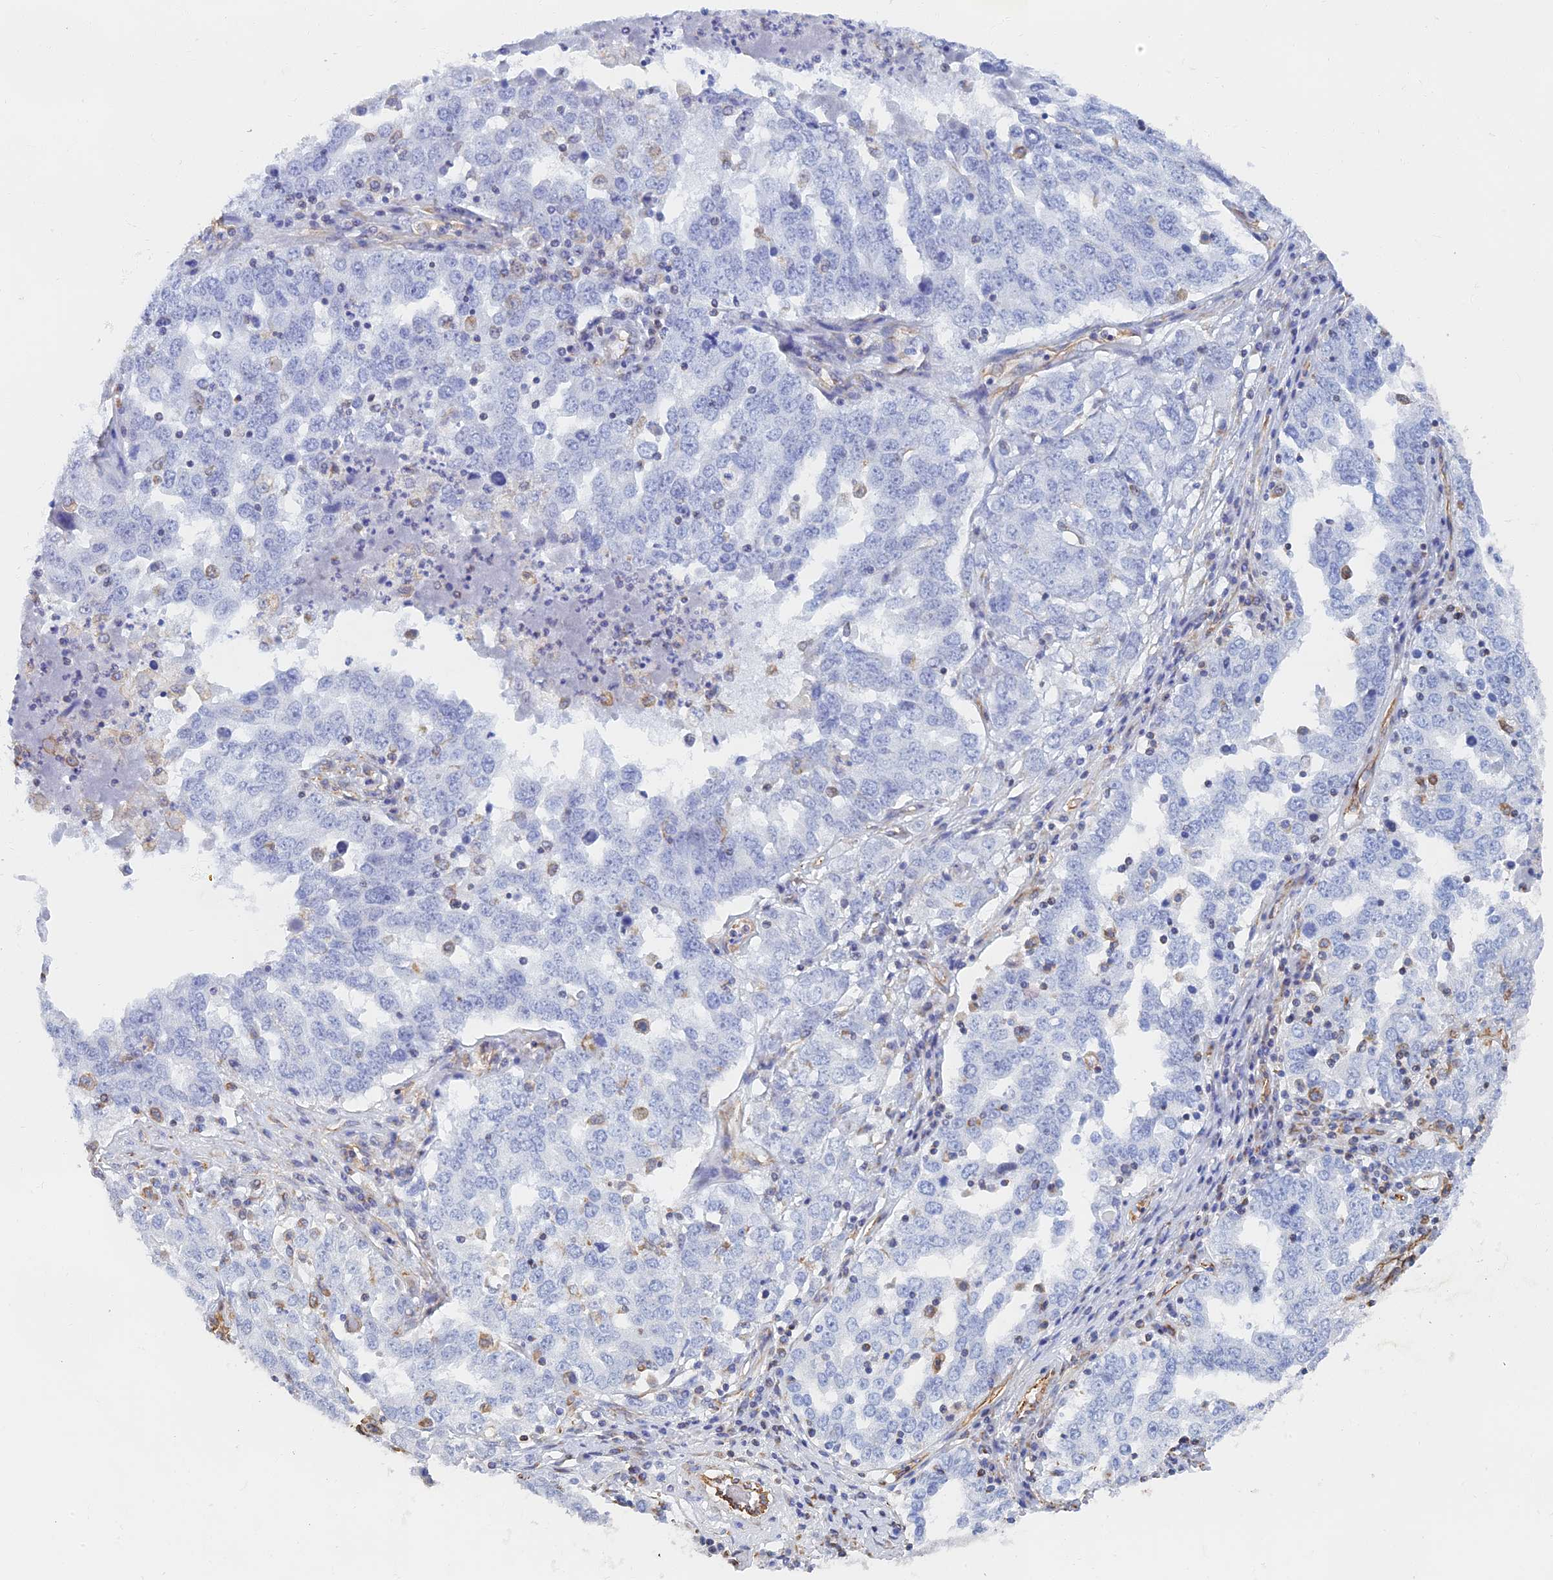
{"staining": {"intensity": "negative", "quantity": "none", "location": "none"}, "tissue": "ovarian cancer", "cell_type": "Tumor cells", "image_type": "cancer", "snomed": [{"axis": "morphology", "description": "Carcinoma, endometroid"}, {"axis": "topography", "description": "Ovary"}], "caption": "Tumor cells are negative for brown protein staining in ovarian cancer (endometroid carcinoma). (DAB immunohistochemistry with hematoxylin counter stain).", "gene": "RMC1", "patient": {"sex": "female", "age": 62}}